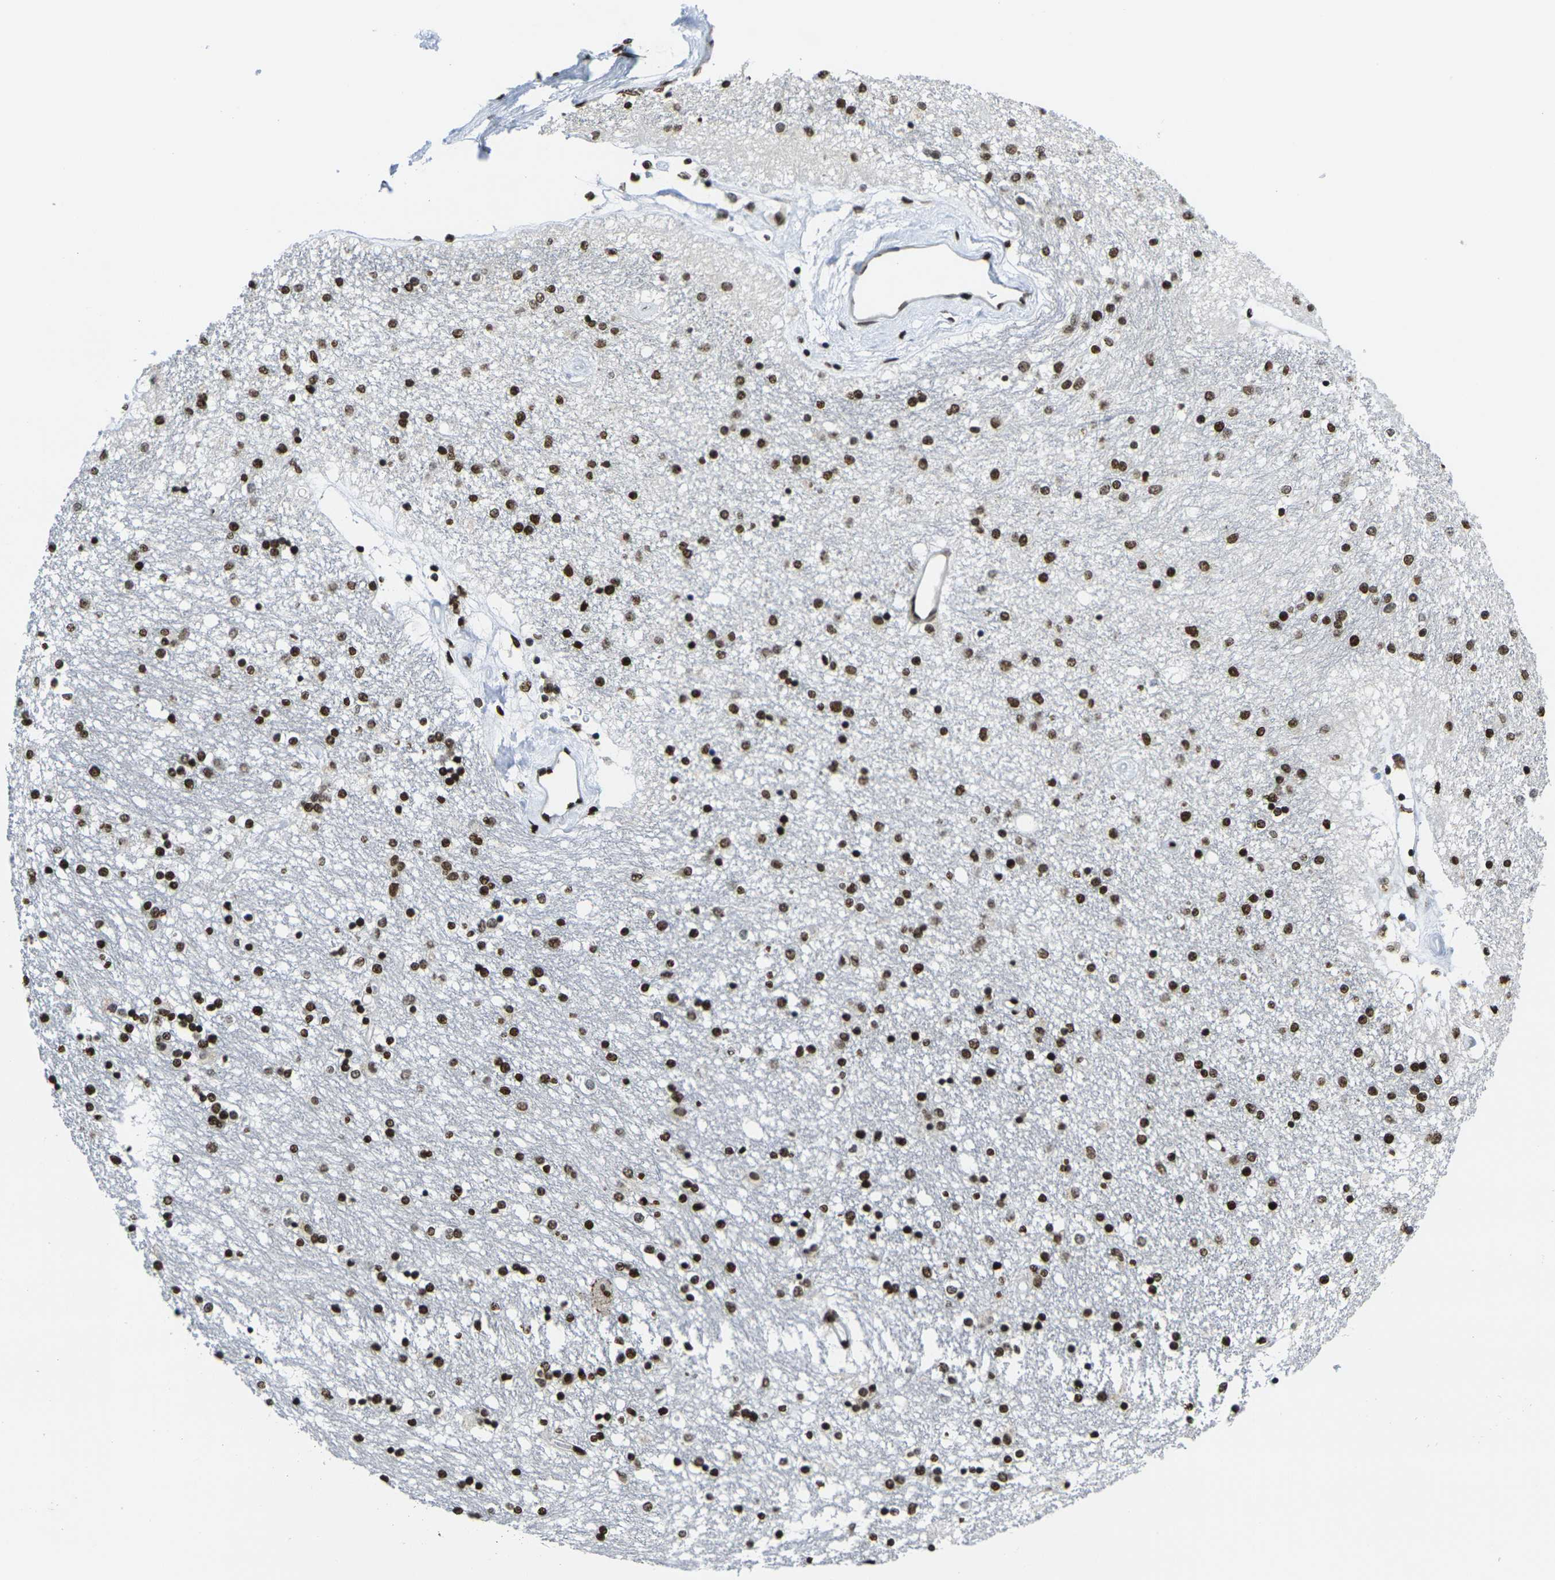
{"staining": {"intensity": "strong", "quantity": ">75%", "location": "nuclear"}, "tissue": "caudate", "cell_type": "Glial cells", "image_type": "normal", "snomed": [{"axis": "morphology", "description": "Normal tissue, NOS"}, {"axis": "topography", "description": "Lateral ventricle wall"}], "caption": "Strong nuclear protein expression is identified in about >75% of glial cells in caudate. Nuclei are stained in blue.", "gene": "H1", "patient": {"sex": "female", "age": 54}}